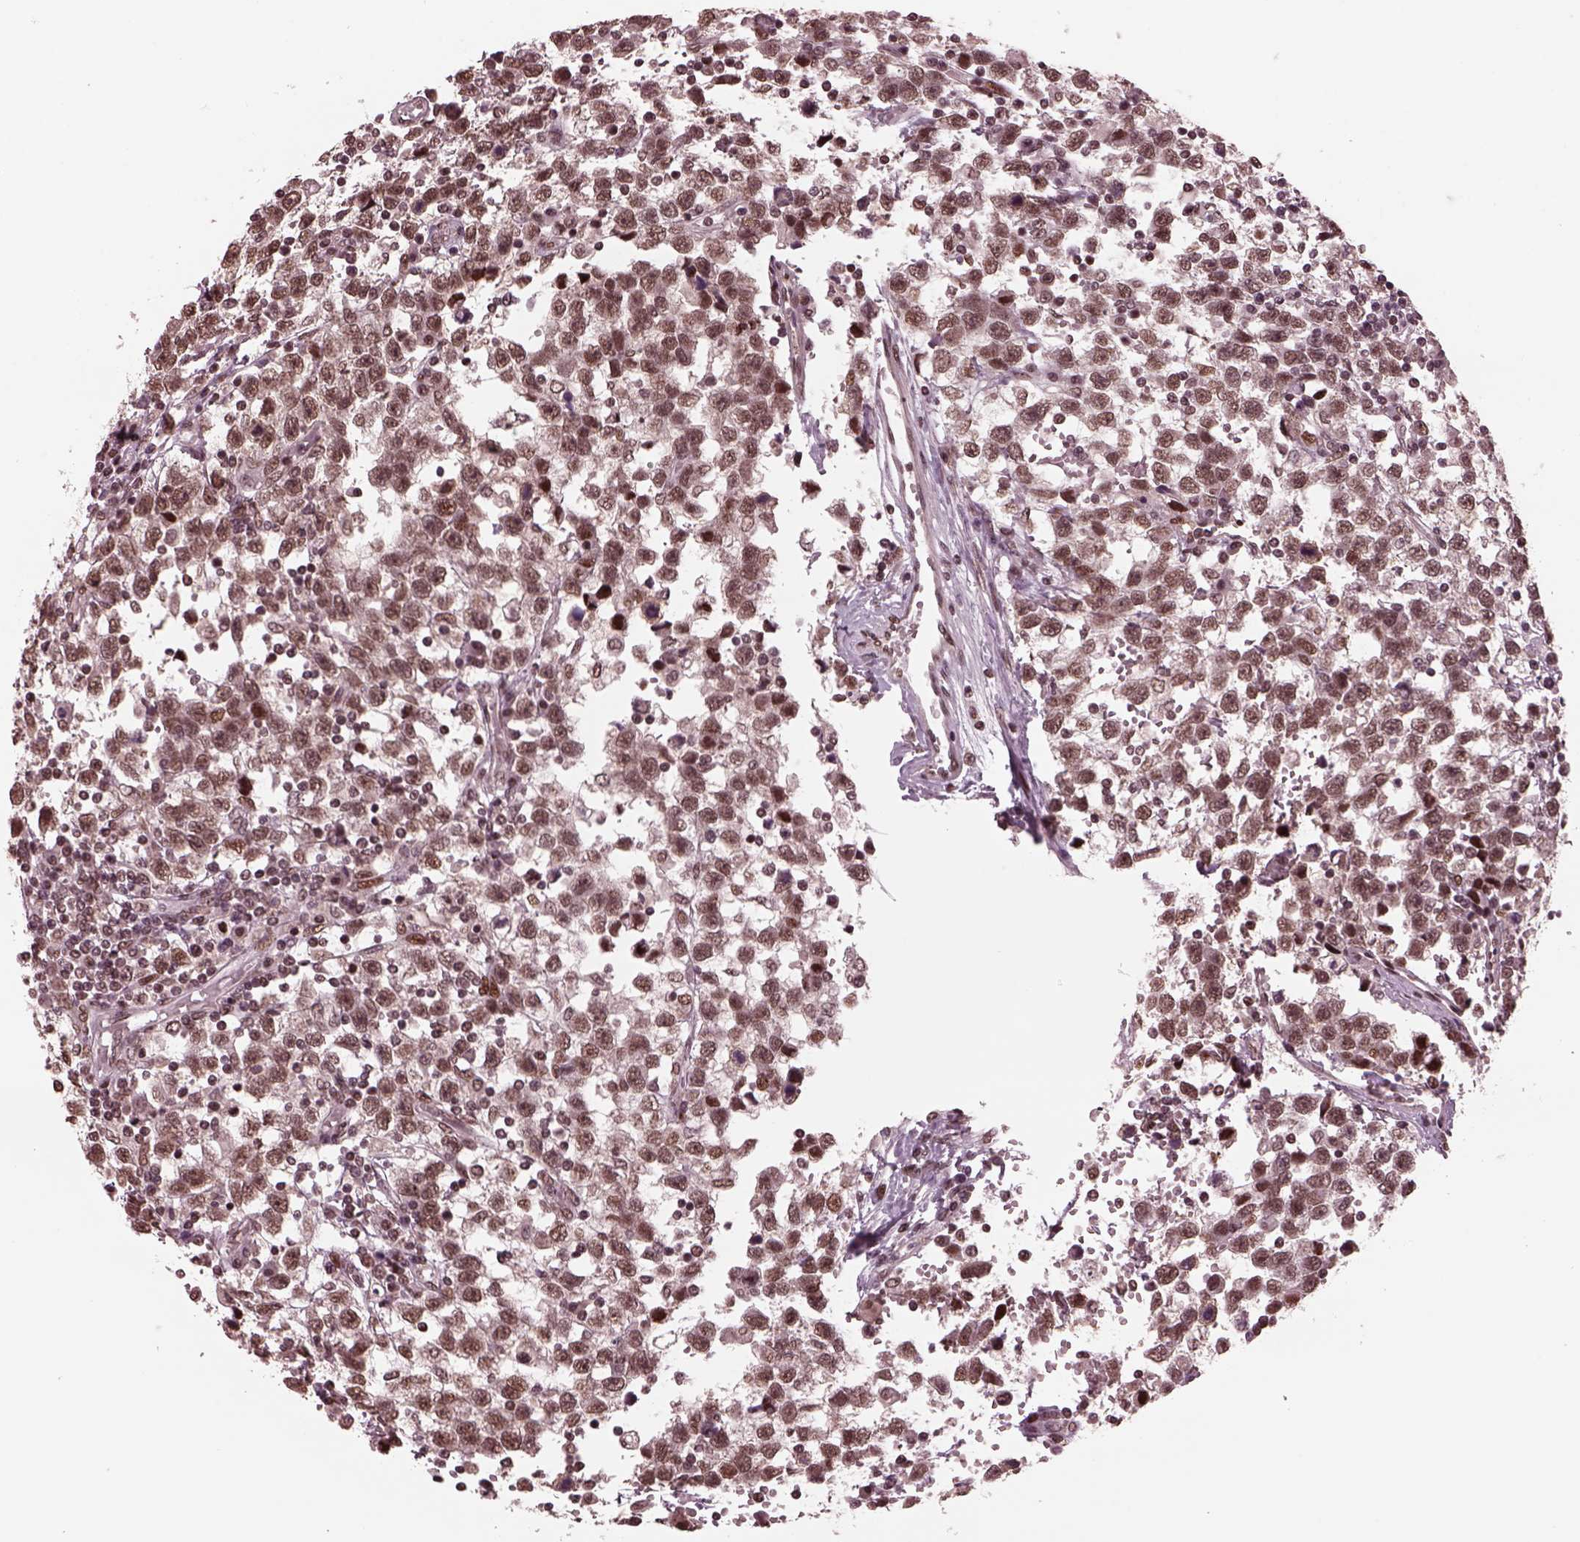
{"staining": {"intensity": "weak", "quantity": ">75%", "location": "nuclear"}, "tissue": "testis cancer", "cell_type": "Tumor cells", "image_type": "cancer", "snomed": [{"axis": "morphology", "description": "Seminoma, NOS"}, {"axis": "topography", "description": "Testis"}], "caption": "A high-resolution photomicrograph shows immunohistochemistry staining of testis cancer, which exhibits weak nuclear positivity in approximately >75% of tumor cells.", "gene": "NAP1L5", "patient": {"sex": "male", "age": 34}}